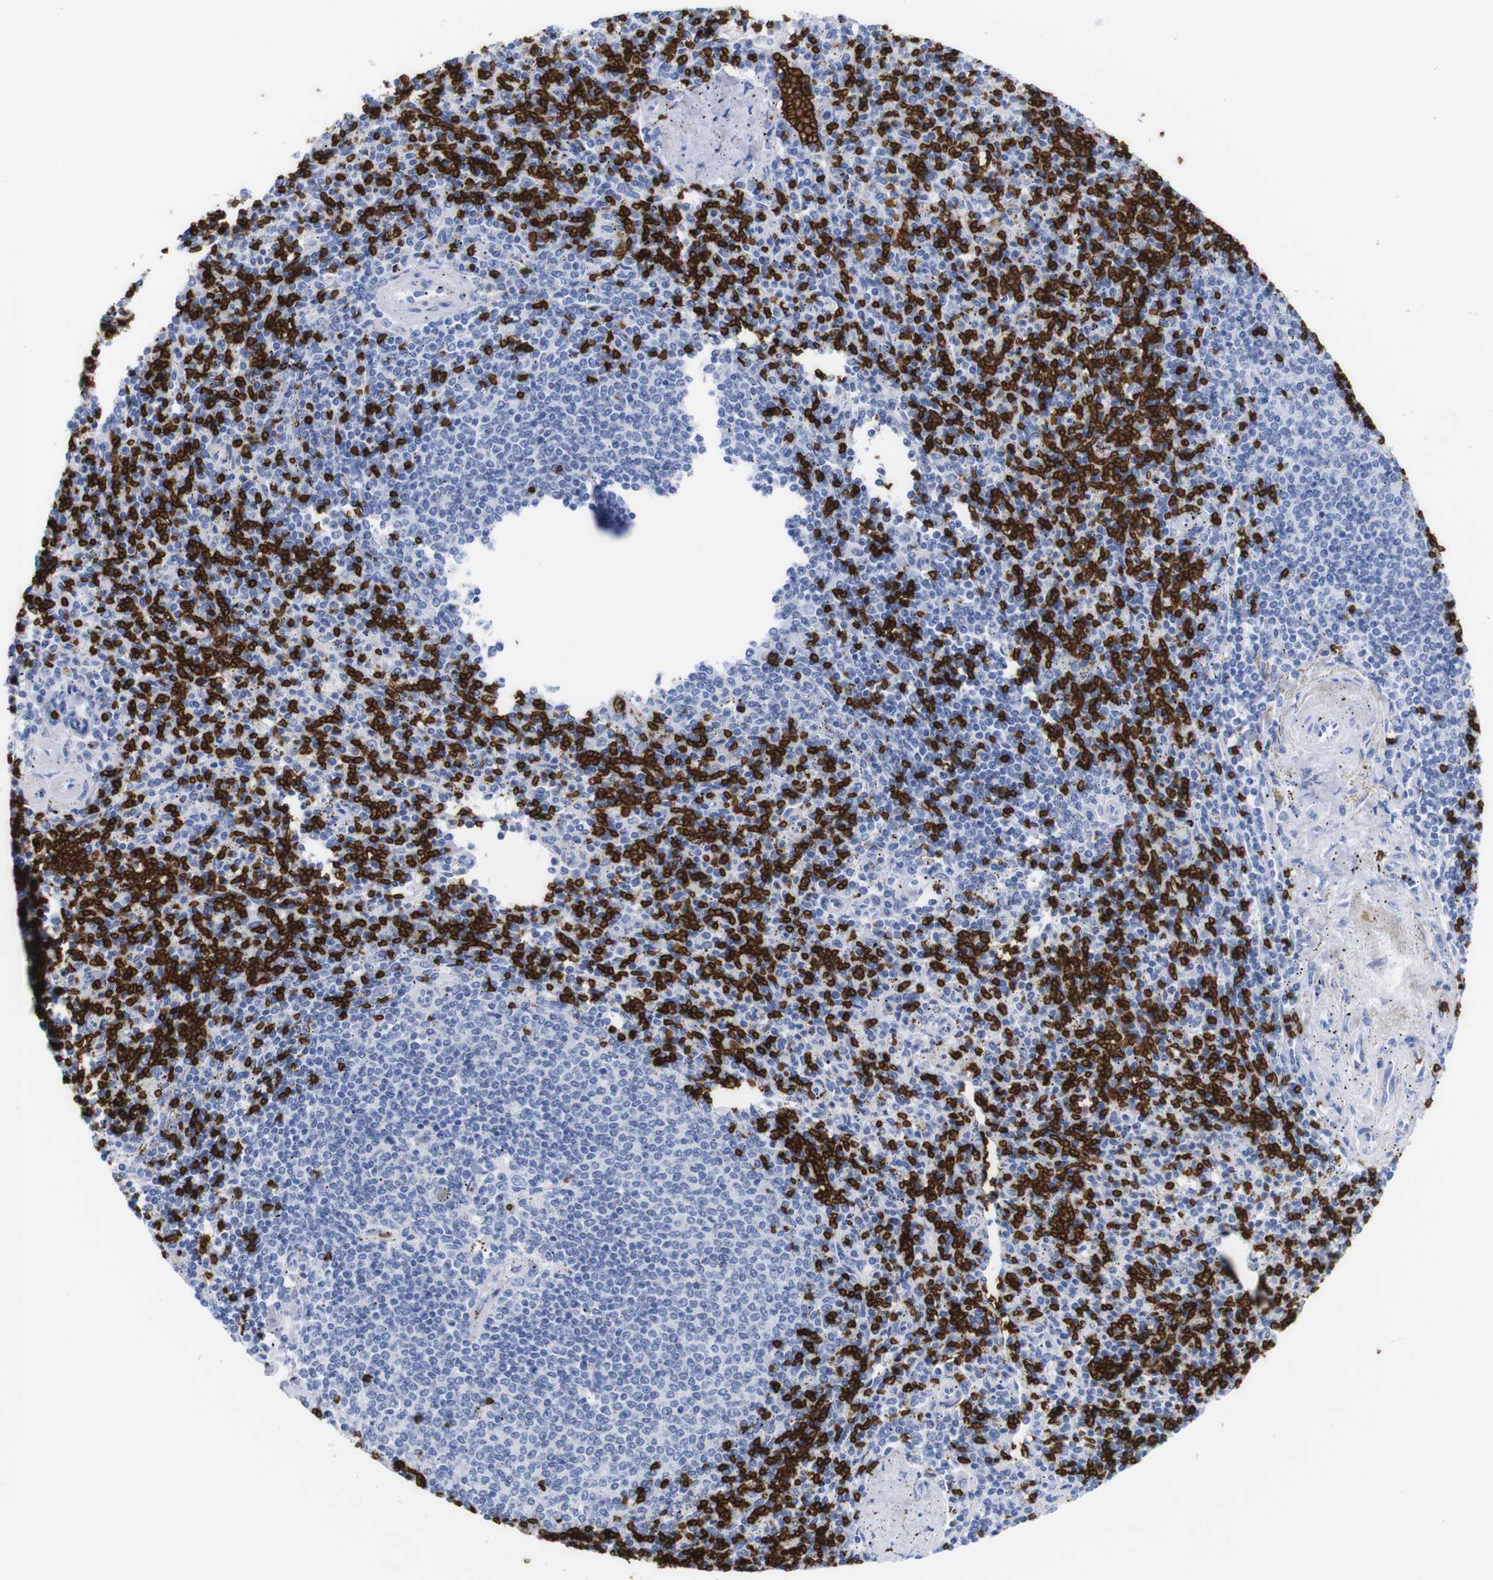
{"staining": {"intensity": "negative", "quantity": "none", "location": "none"}, "tissue": "spleen", "cell_type": "Cells in red pulp", "image_type": "normal", "snomed": [{"axis": "morphology", "description": "Normal tissue, NOS"}, {"axis": "topography", "description": "Spleen"}], "caption": "The immunohistochemistry photomicrograph has no significant positivity in cells in red pulp of spleen. (DAB (3,3'-diaminobenzidine) IHC, high magnification).", "gene": "S1PR2", "patient": {"sex": "male", "age": 72}}